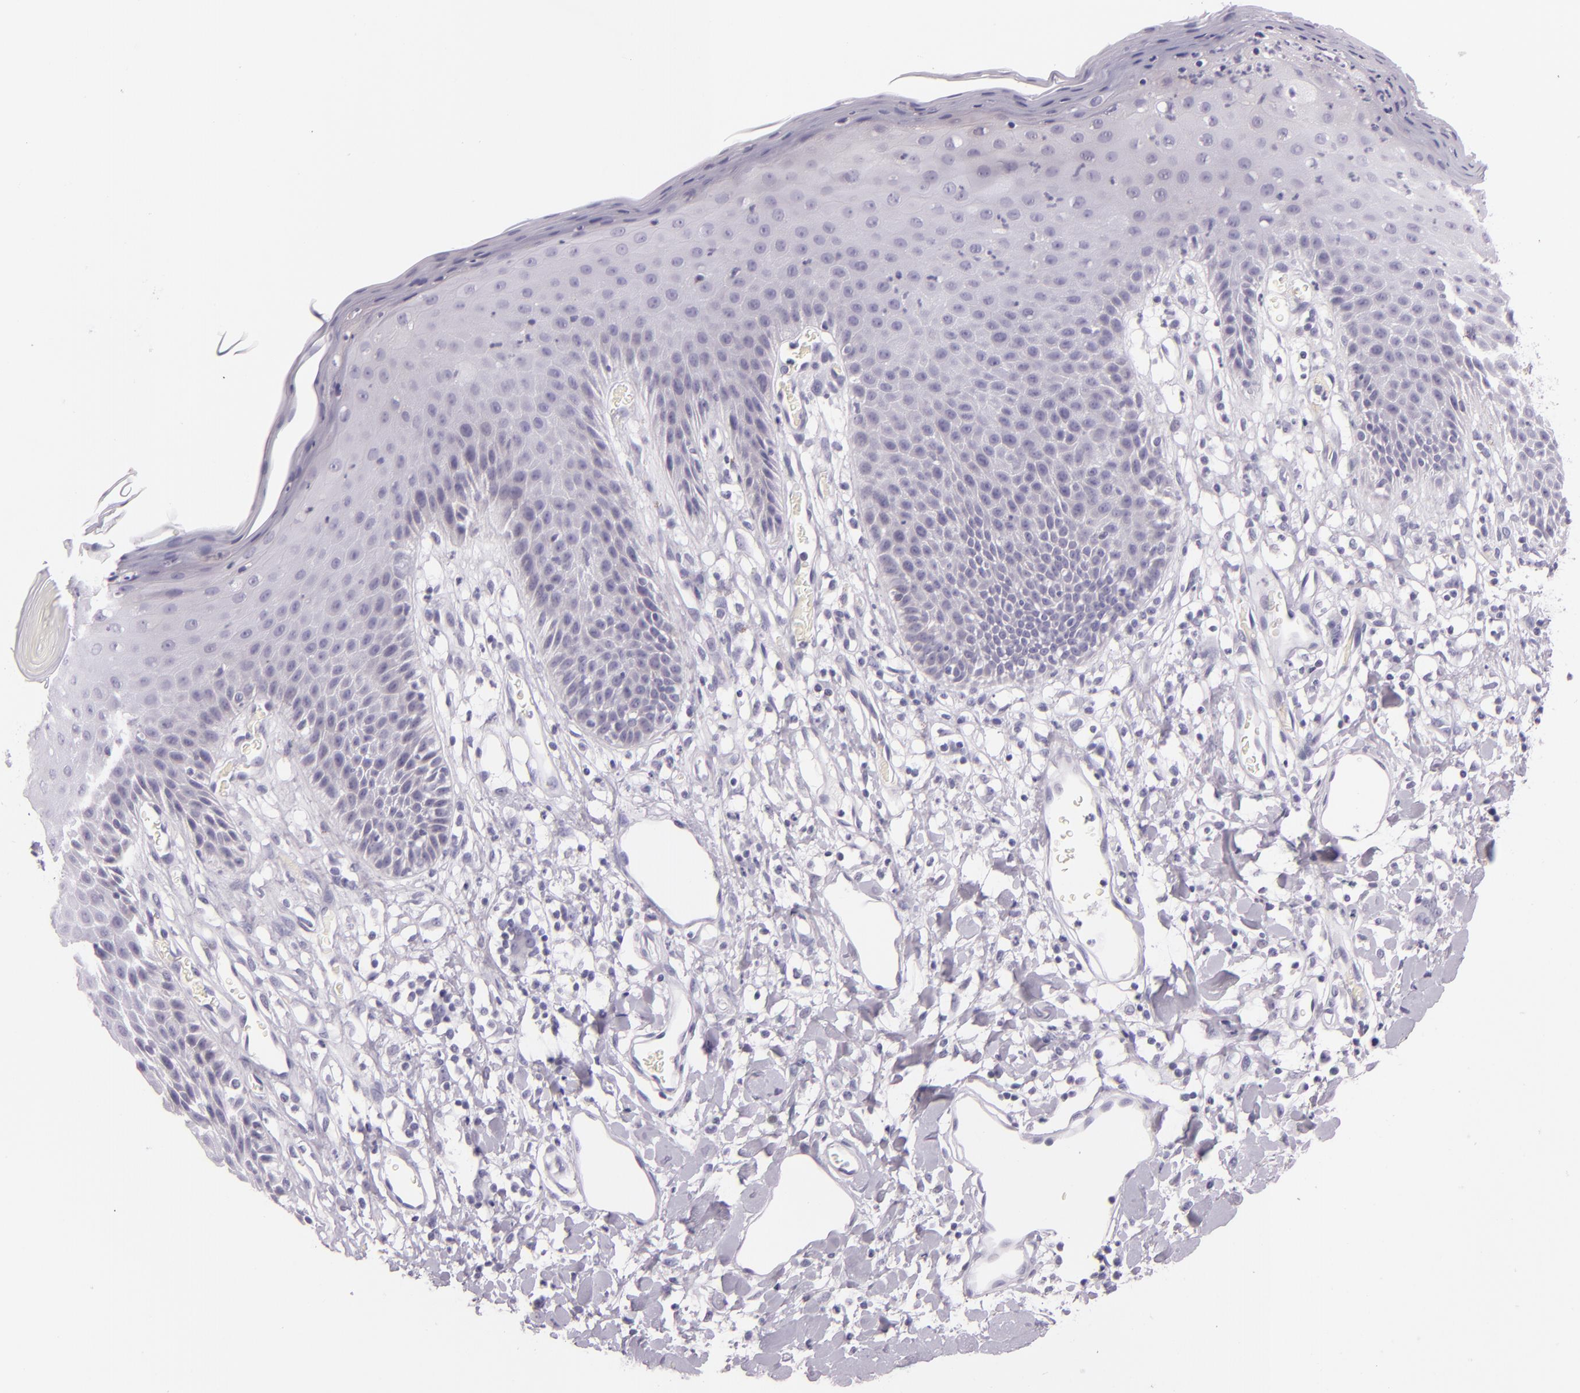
{"staining": {"intensity": "negative", "quantity": "none", "location": "none"}, "tissue": "skin", "cell_type": "Epidermal cells", "image_type": "normal", "snomed": [{"axis": "morphology", "description": "Normal tissue, NOS"}, {"axis": "topography", "description": "Vulva"}, {"axis": "topography", "description": "Peripheral nerve tissue"}], "caption": "Epidermal cells are negative for protein expression in benign human skin. (Brightfield microscopy of DAB immunohistochemistry (IHC) at high magnification).", "gene": "HSP90AA1", "patient": {"sex": "female", "age": 68}}